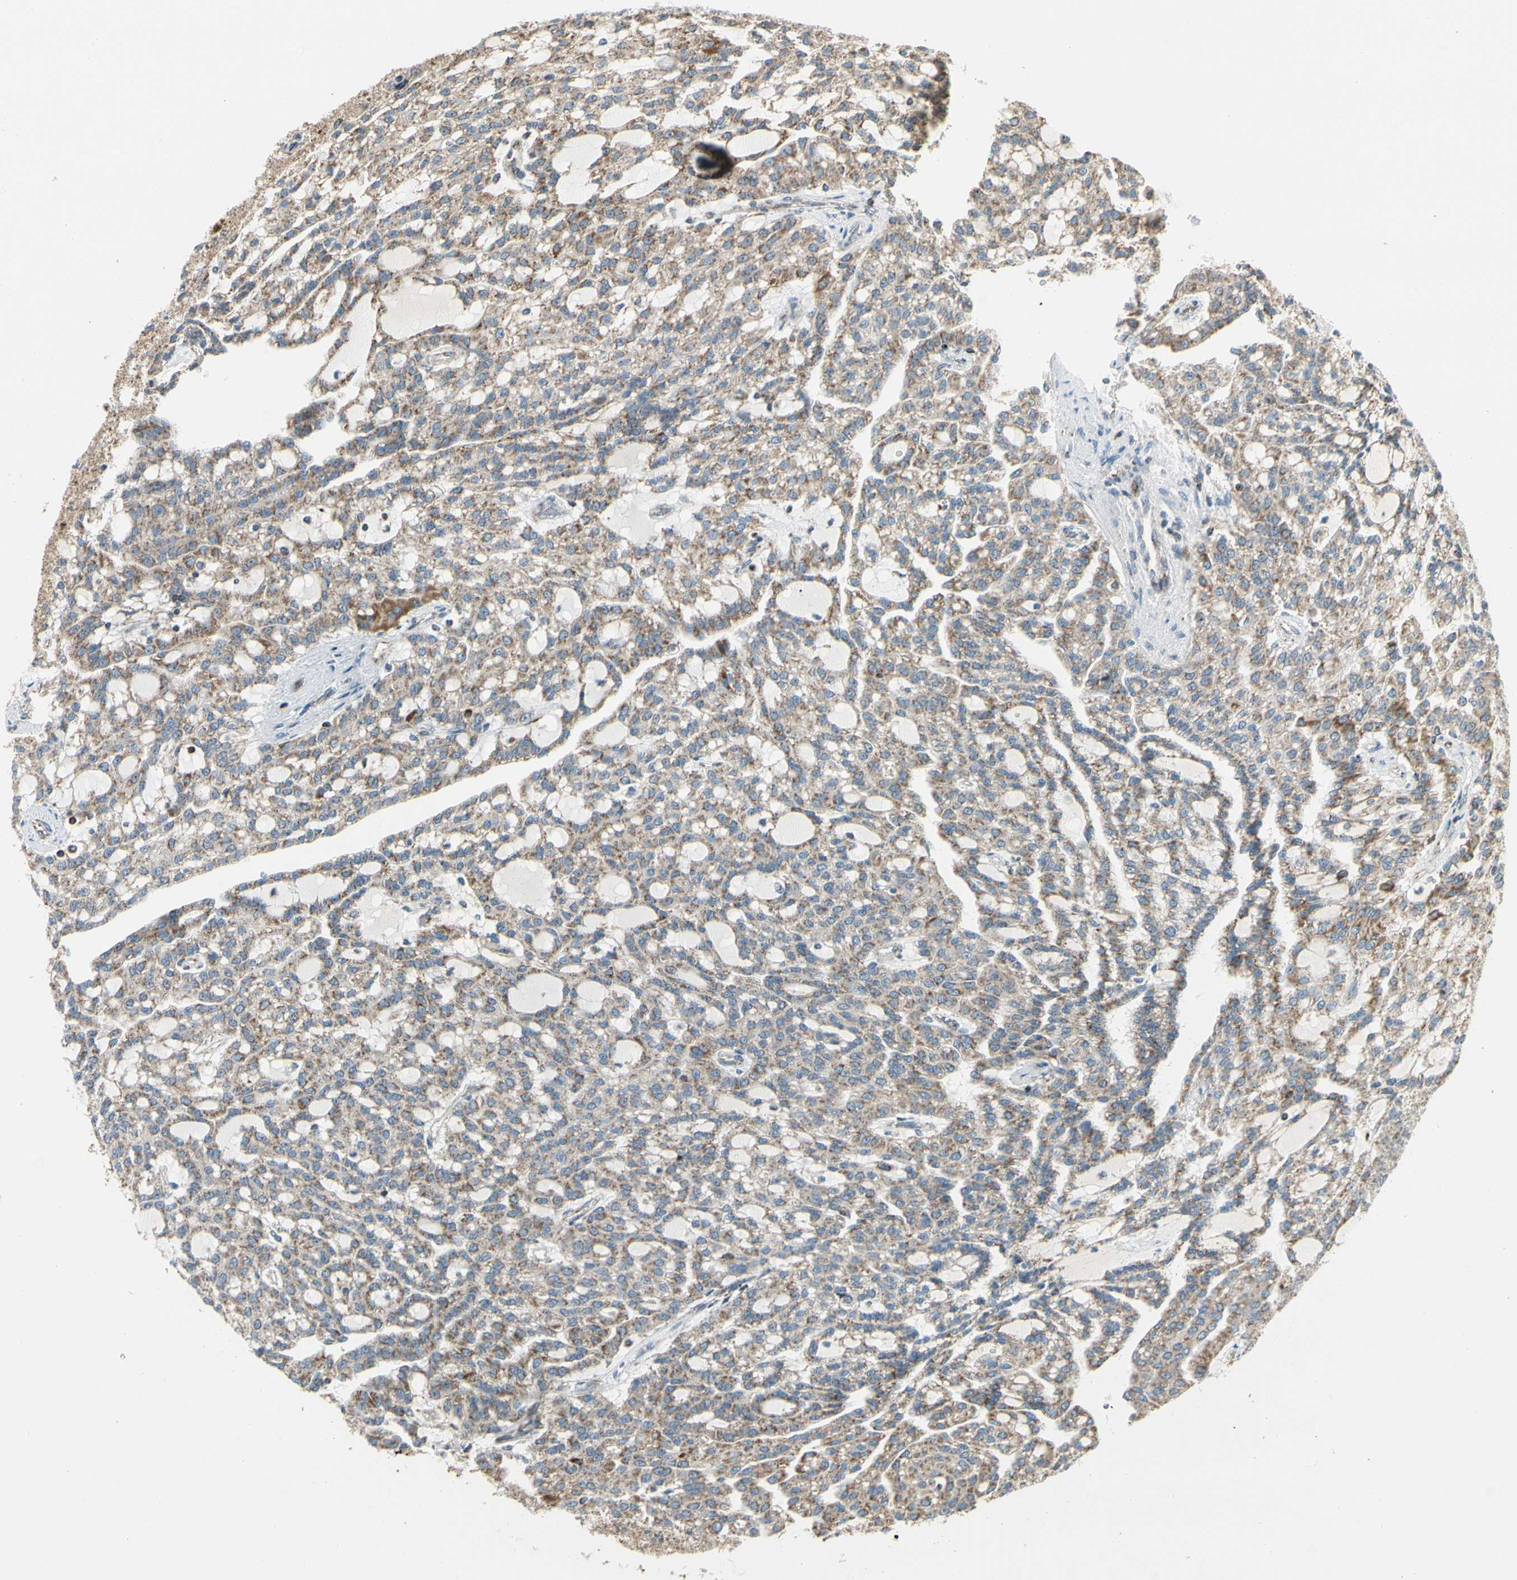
{"staining": {"intensity": "moderate", "quantity": ">75%", "location": "cytoplasmic/membranous"}, "tissue": "renal cancer", "cell_type": "Tumor cells", "image_type": "cancer", "snomed": [{"axis": "morphology", "description": "Adenocarcinoma, NOS"}, {"axis": "topography", "description": "Kidney"}], "caption": "DAB (3,3'-diaminobenzidine) immunohistochemical staining of renal cancer displays moderate cytoplasmic/membranous protein positivity in approximately >75% of tumor cells.", "gene": "ANKS6", "patient": {"sex": "male", "age": 63}}